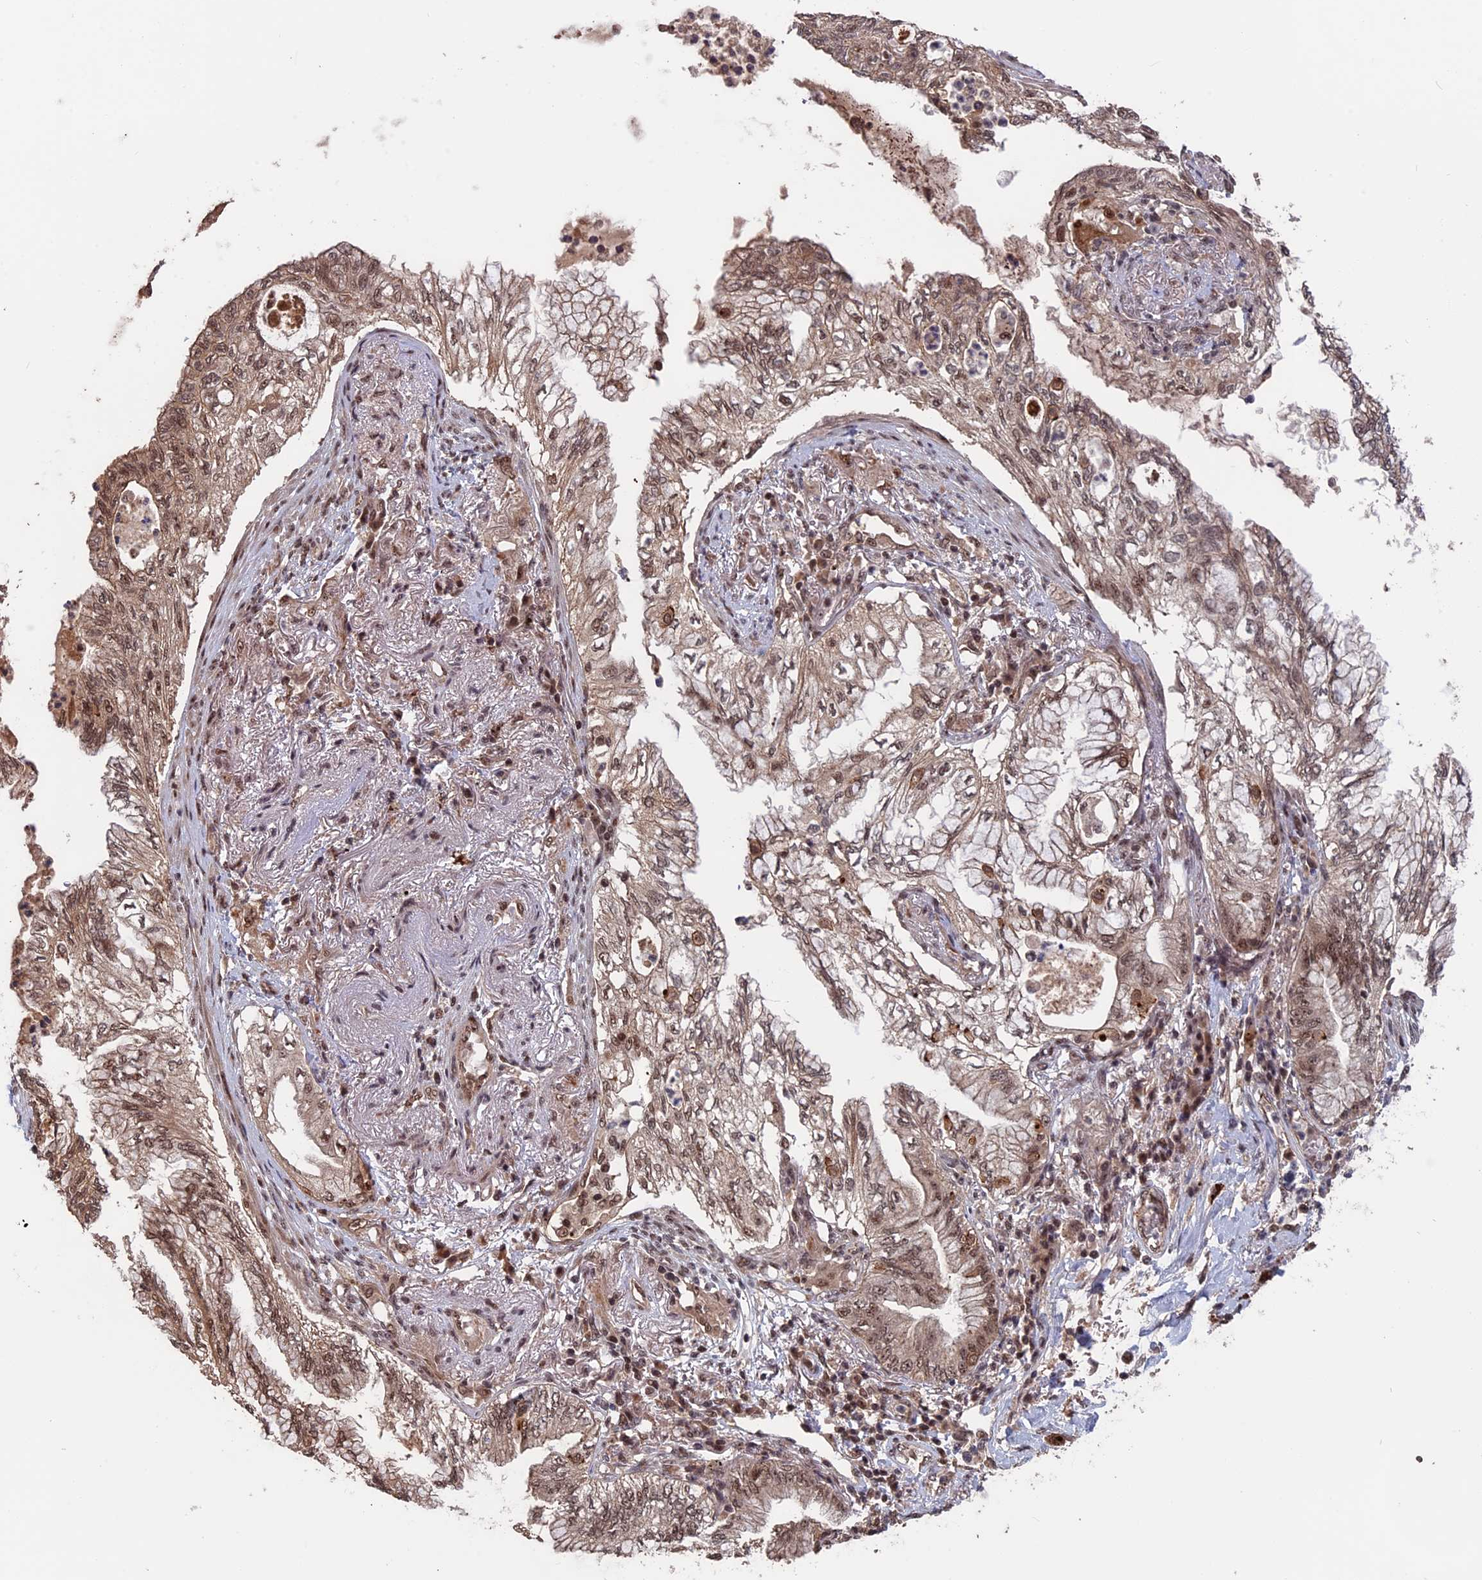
{"staining": {"intensity": "moderate", "quantity": "25%-75%", "location": "cytoplasmic/membranous,nuclear"}, "tissue": "lung cancer", "cell_type": "Tumor cells", "image_type": "cancer", "snomed": [{"axis": "morphology", "description": "Adenocarcinoma, NOS"}, {"axis": "topography", "description": "Lung"}], "caption": "About 25%-75% of tumor cells in adenocarcinoma (lung) exhibit moderate cytoplasmic/membranous and nuclear protein expression as visualized by brown immunohistochemical staining.", "gene": "CACTIN", "patient": {"sex": "female", "age": 70}}